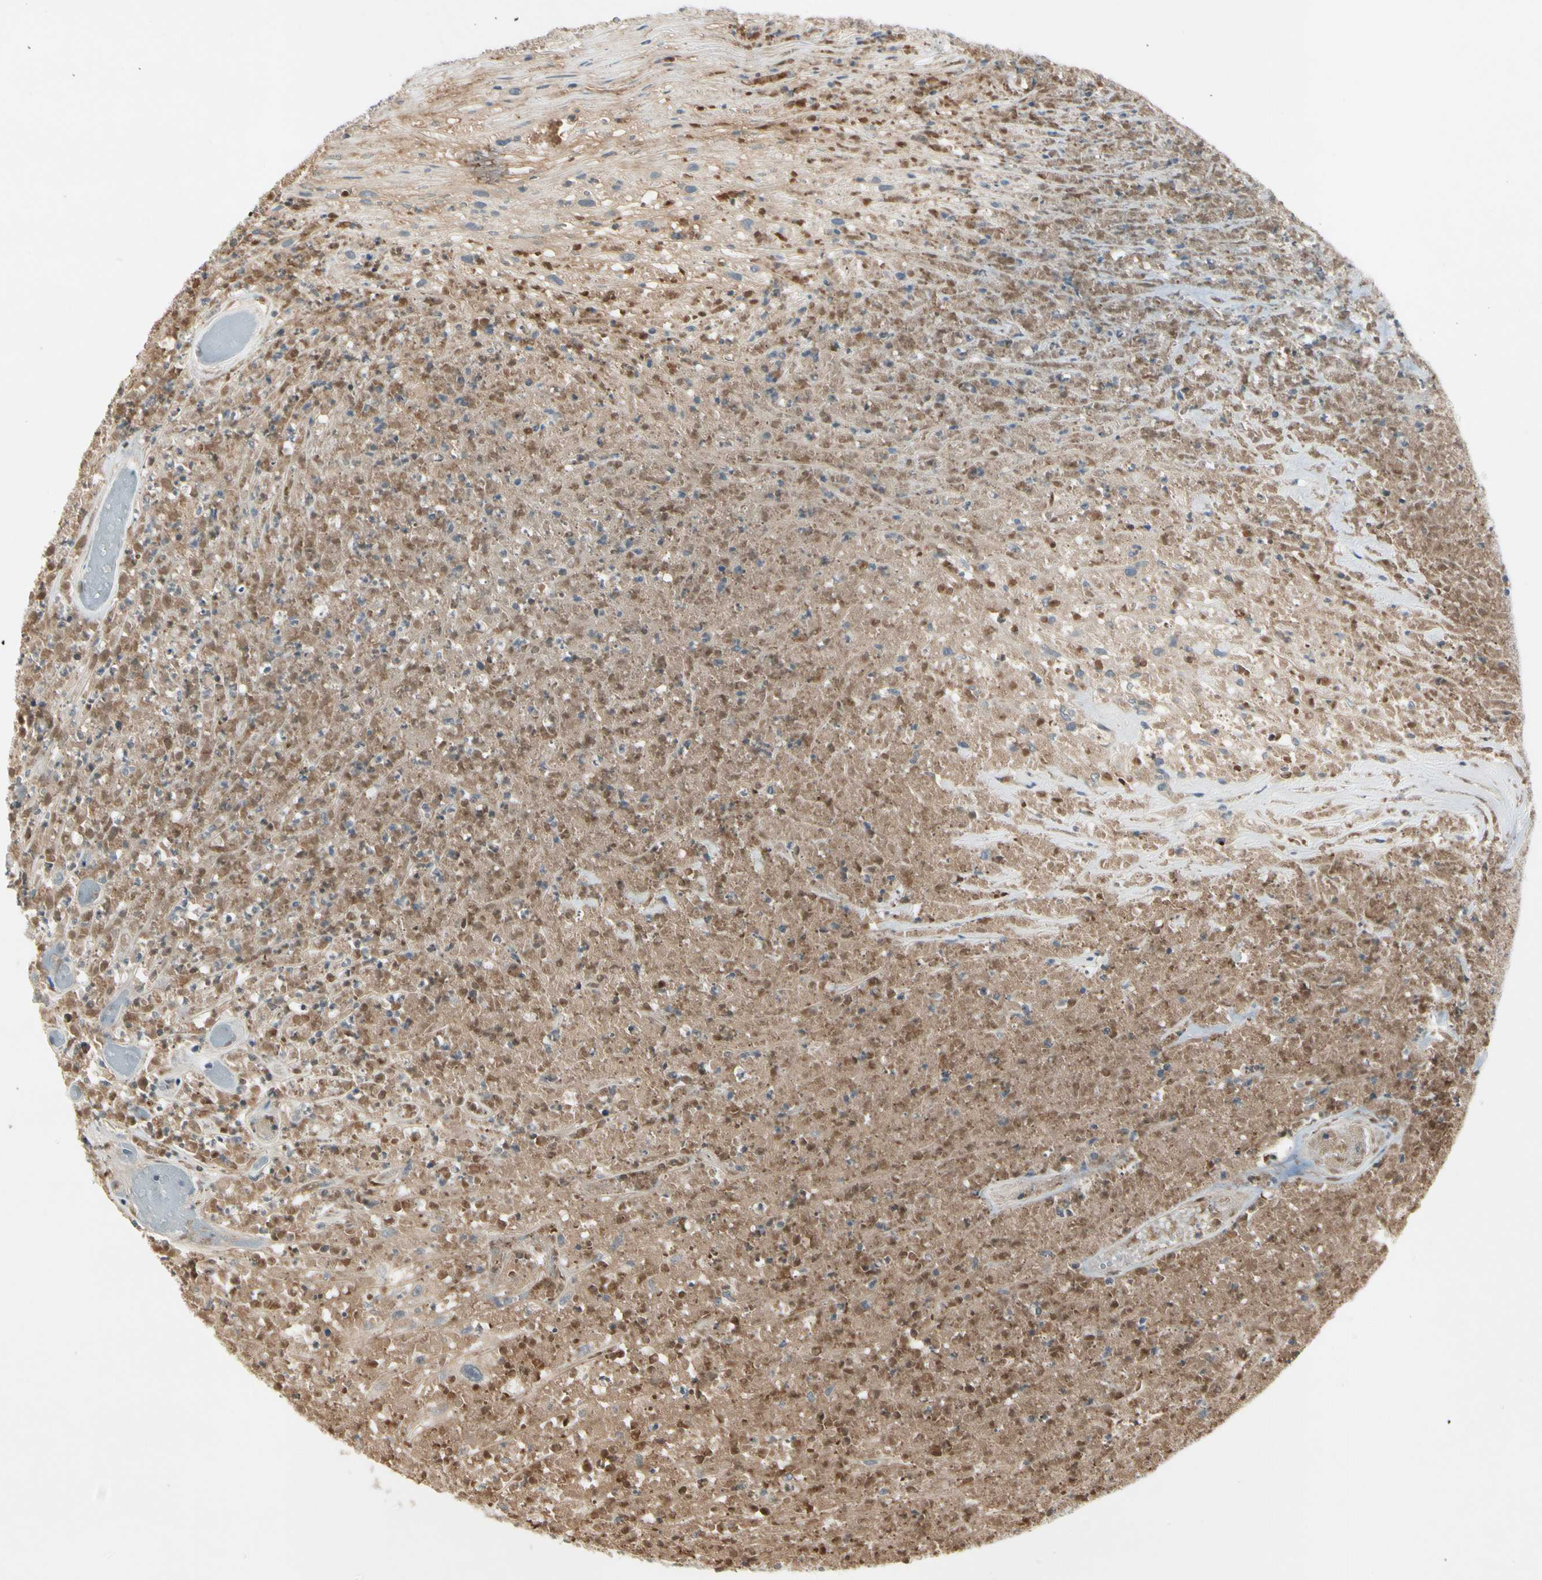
{"staining": {"intensity": "weak", "quantity": ">75%", "location": "cytoplasmic/membranous"}, "tissue": "urothelial cancer", "cell_type": "Tumor cells", "image_type": "cancer", "snomed": [{"axis": "morphology", "description": "Urothelial carcinoma, High grade"}, {"axis": "topography", "description": "Urinary bladder"}], "caption": "Urothelial cancer stained with immunohistochemistry (IHC) displays weak cytoplasmic/membranous staining in about >75% of tumor cells.", "gene": "CCL4", "patient": {"sex": "male", "age": 66}}